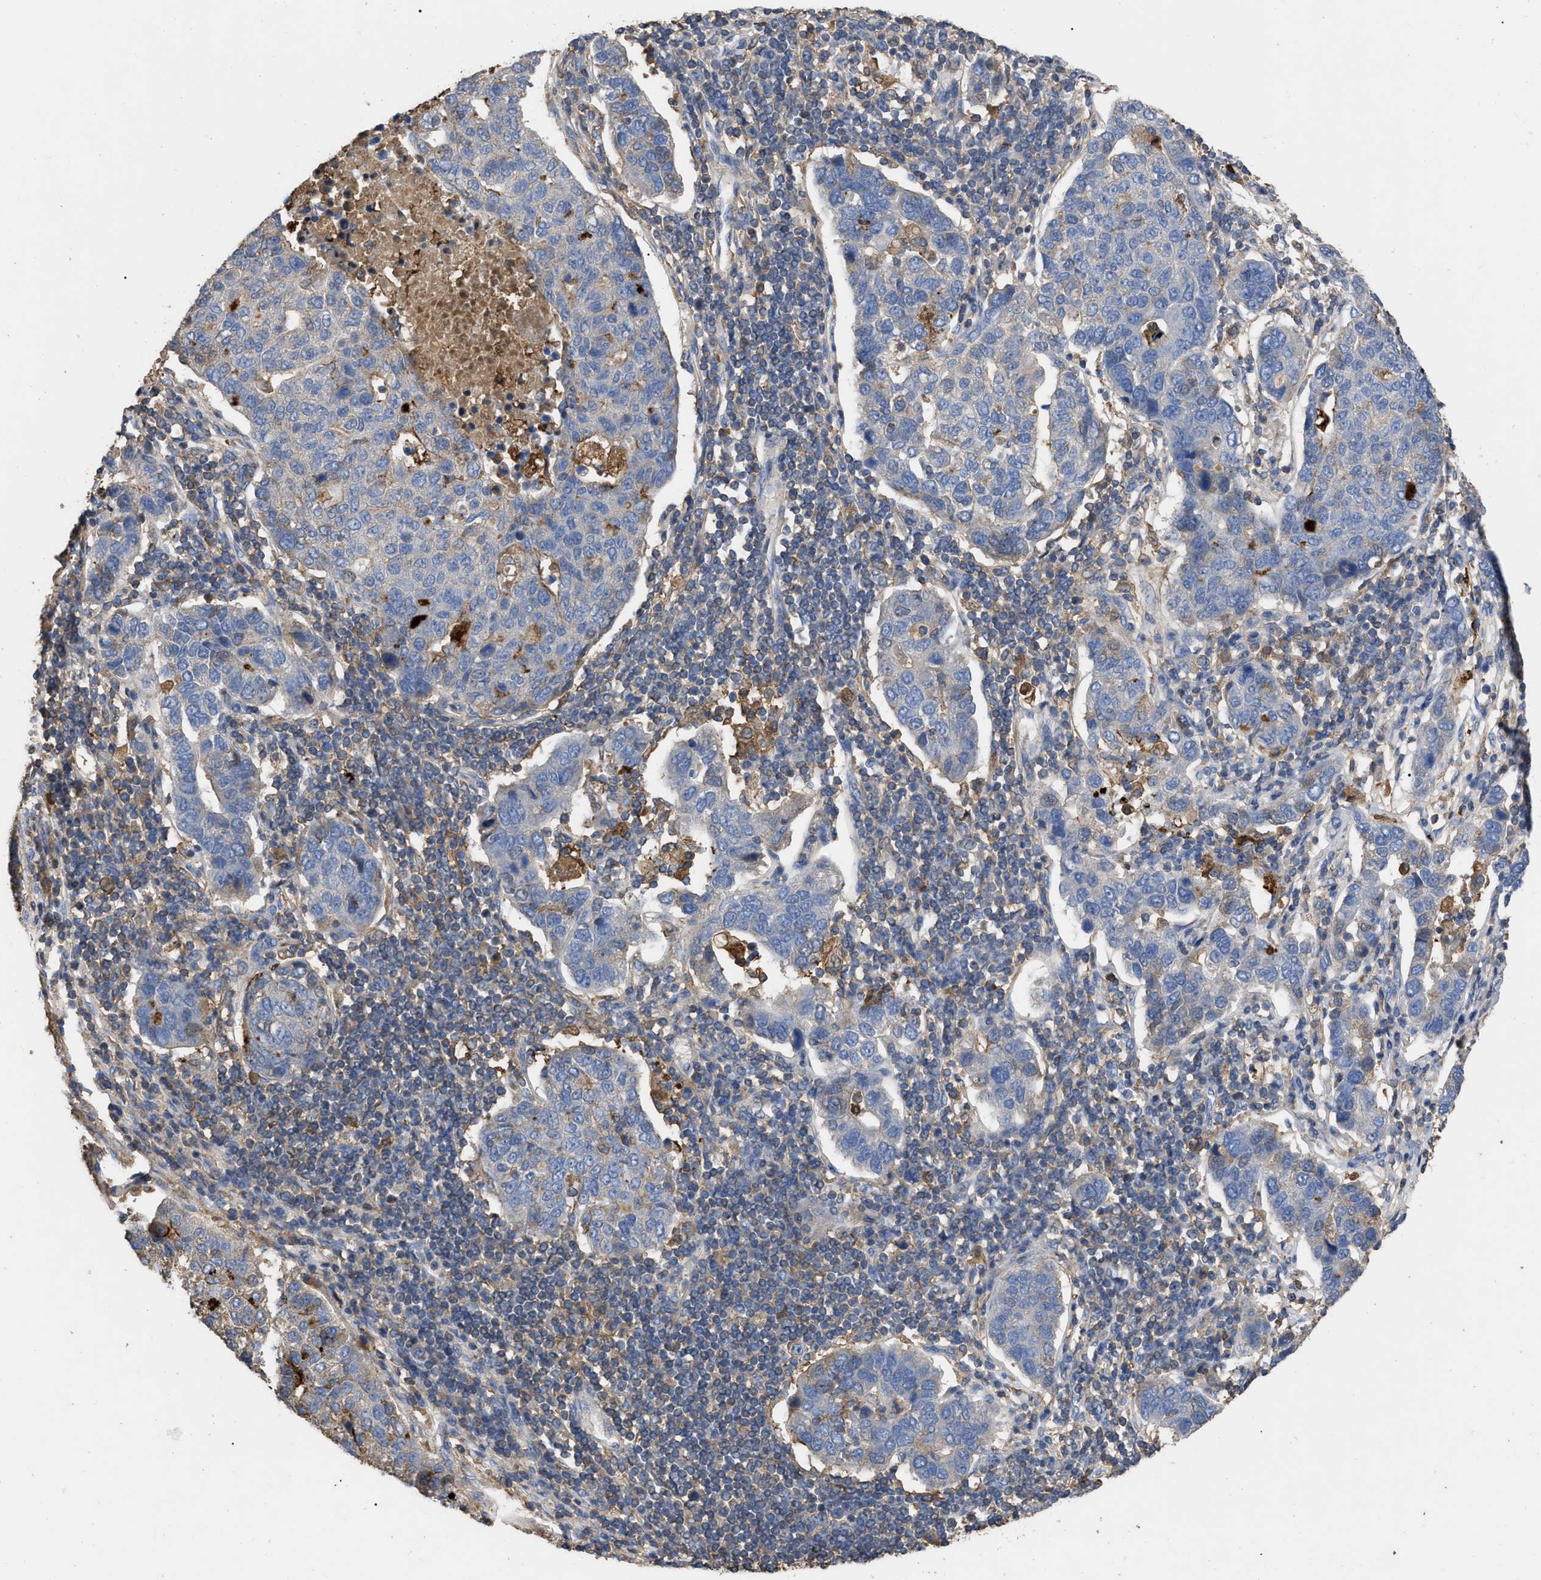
{"staining": {"intensity": "negative", "quantity": "none", "location": "none"}, "tissue": "pancreatic cancer", "cell_type": "Tumor cells", "image_type": "cancer", "snomed": [{"axis": "morphology", "description": "Adenocarcinoma, NOS"}, {"axis": "topography", "description": "Pancreas"}], "caption": "Immunohistochemical staining of pancreatic cancer (adenocarcinoma) displays no significant staining in tumor cells.", "gene": "GPR179", "patient": {"sex": "female", "age": 61}}